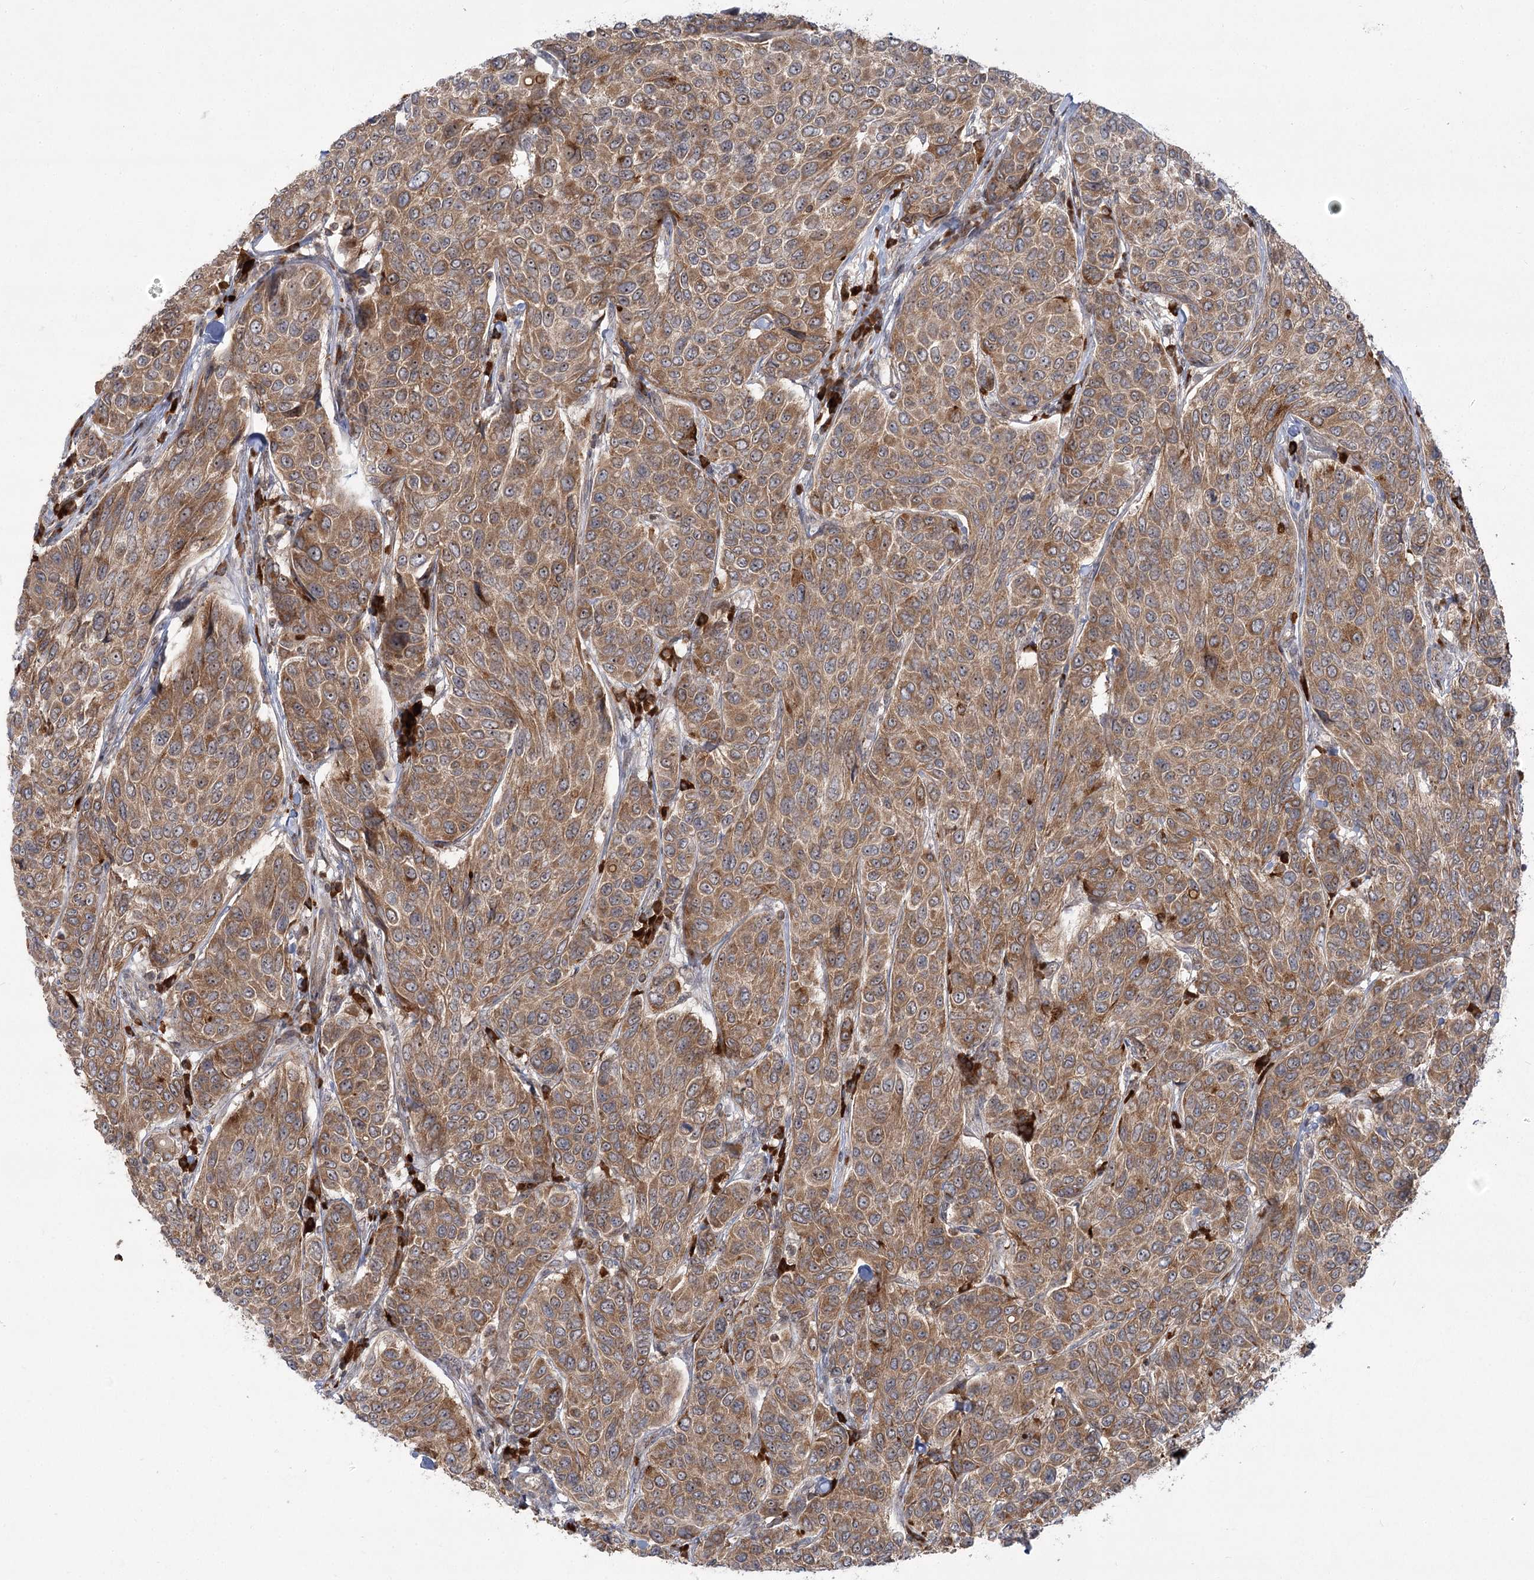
{"staining": {"intensity": "moderate", "quantity": ">75%", "location": "cytoplasmic/membranous"}, "tissue": "breast cancer", "cell_type": "Tumor cells", "image_type": "cancer", "snomed": [{"axis": "morphology", "description": "Duct carcinoma"}, {"axis": "topography", "description": "Breast"}], "caption": "Tumor cells reveal medium levels of moderate cytoplasmic/membranous expression in about >75% of cells in human breast cancer. (DAB (3,3'-diaminobenzidine) IHC, brown staining for protein, blue staining for nuclei).", "gene": "SYTL1", "patient": {"sex": "female", "age": 55}}